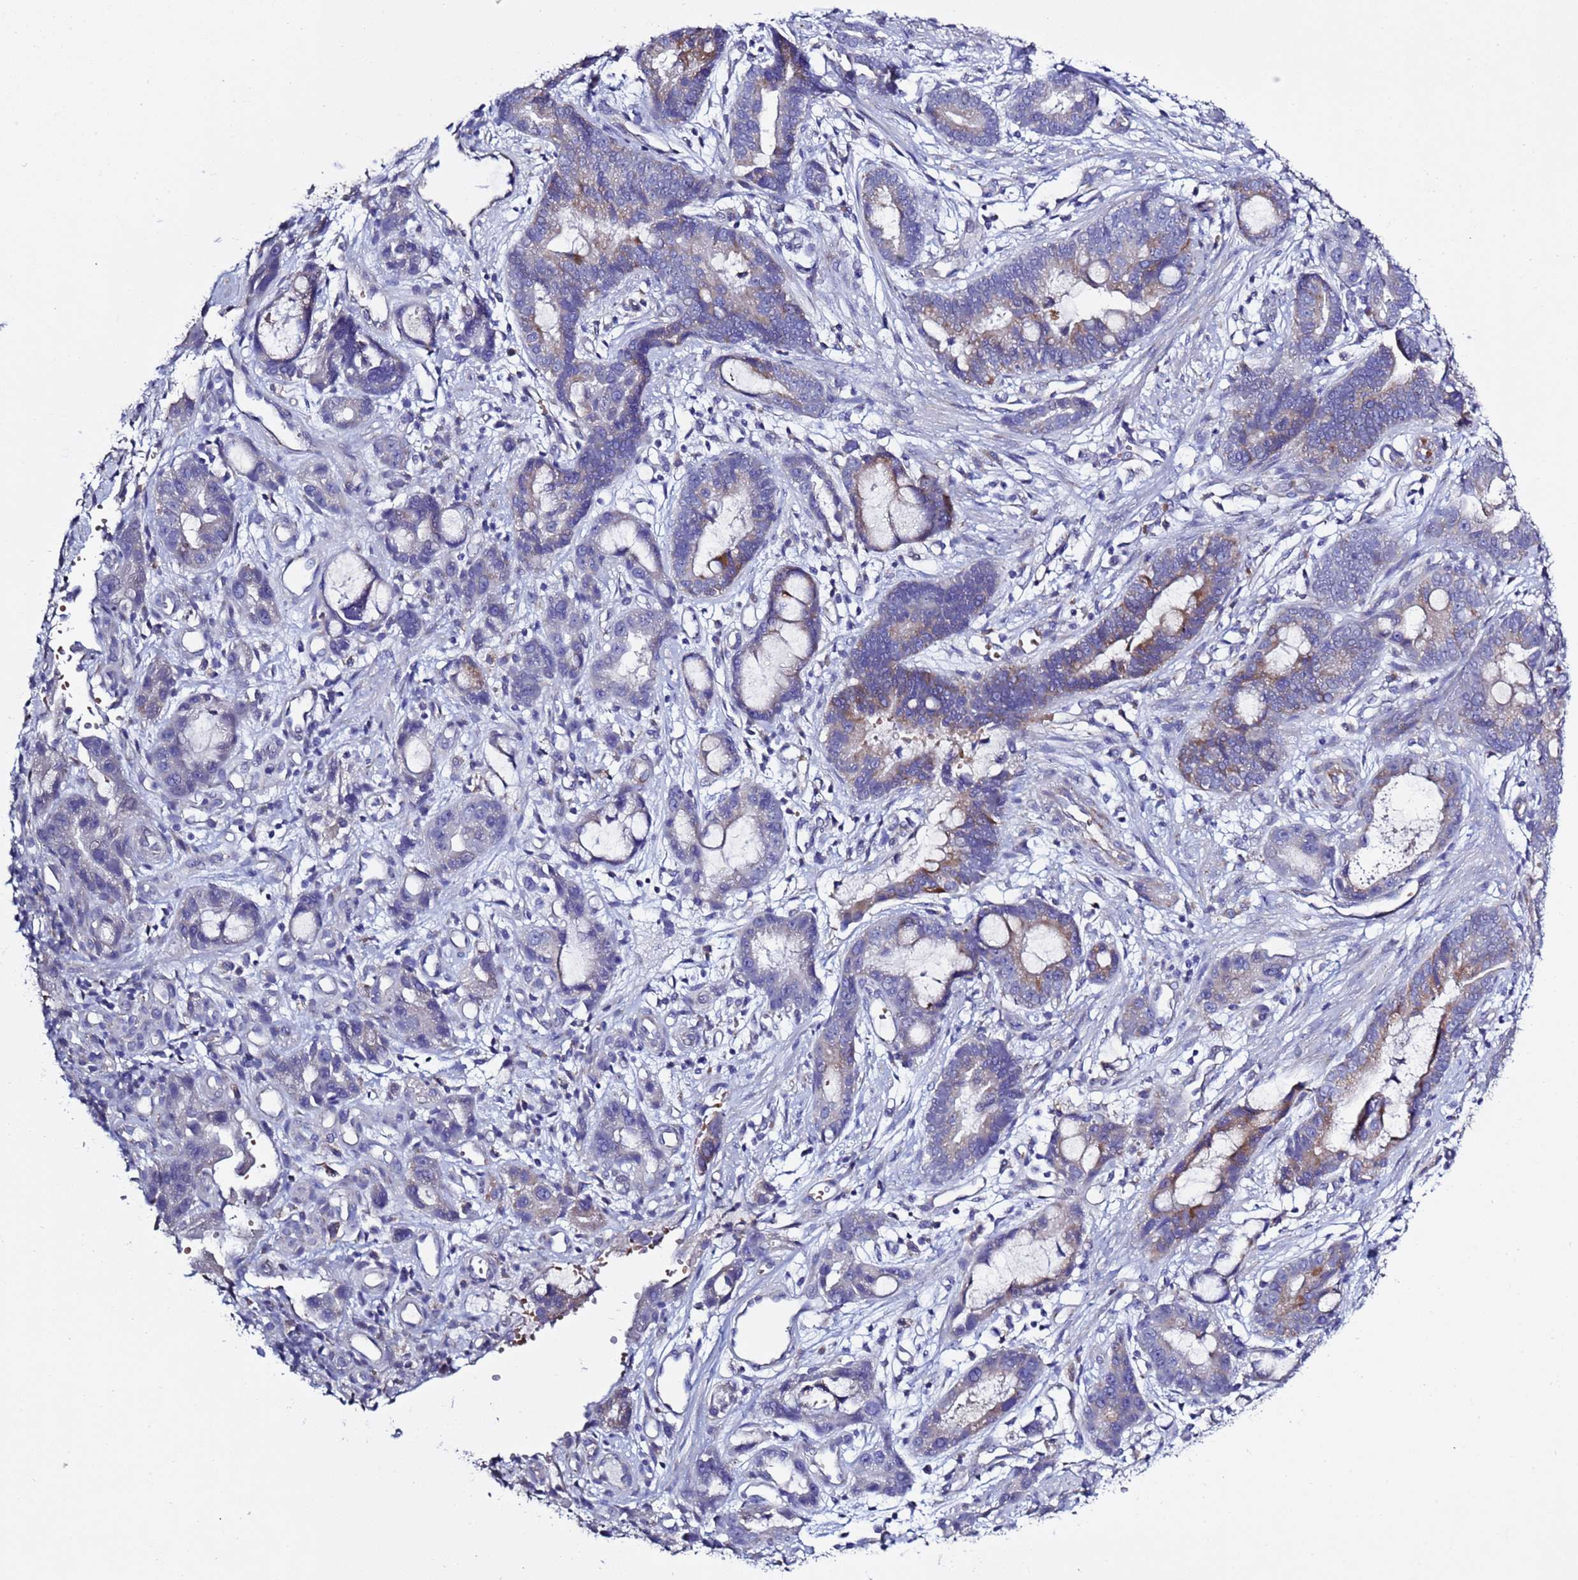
{"staining": {"intensity": "weak", "quantity": "<25%", "location": "cytoplasmic/membranous"}, "tissue": "stomach cancer", "cell_type": "Tumor cells", "image_type": "cancer", "snomed": [{"axis": "morphology", "description": "Adenocarcinoma, NOS"}, {"axis": "topography", "description": "Stomach"}], "caption": "High magnification brightfield microscopy of stomach cancer (adenocarcinoma) stained with DAB (brown) and counterstained with hematoxylin (blue): tumor cells show no significant positivity.", "gene": "ABHD17B", "patient": {"sex": "male", "age": 55}}